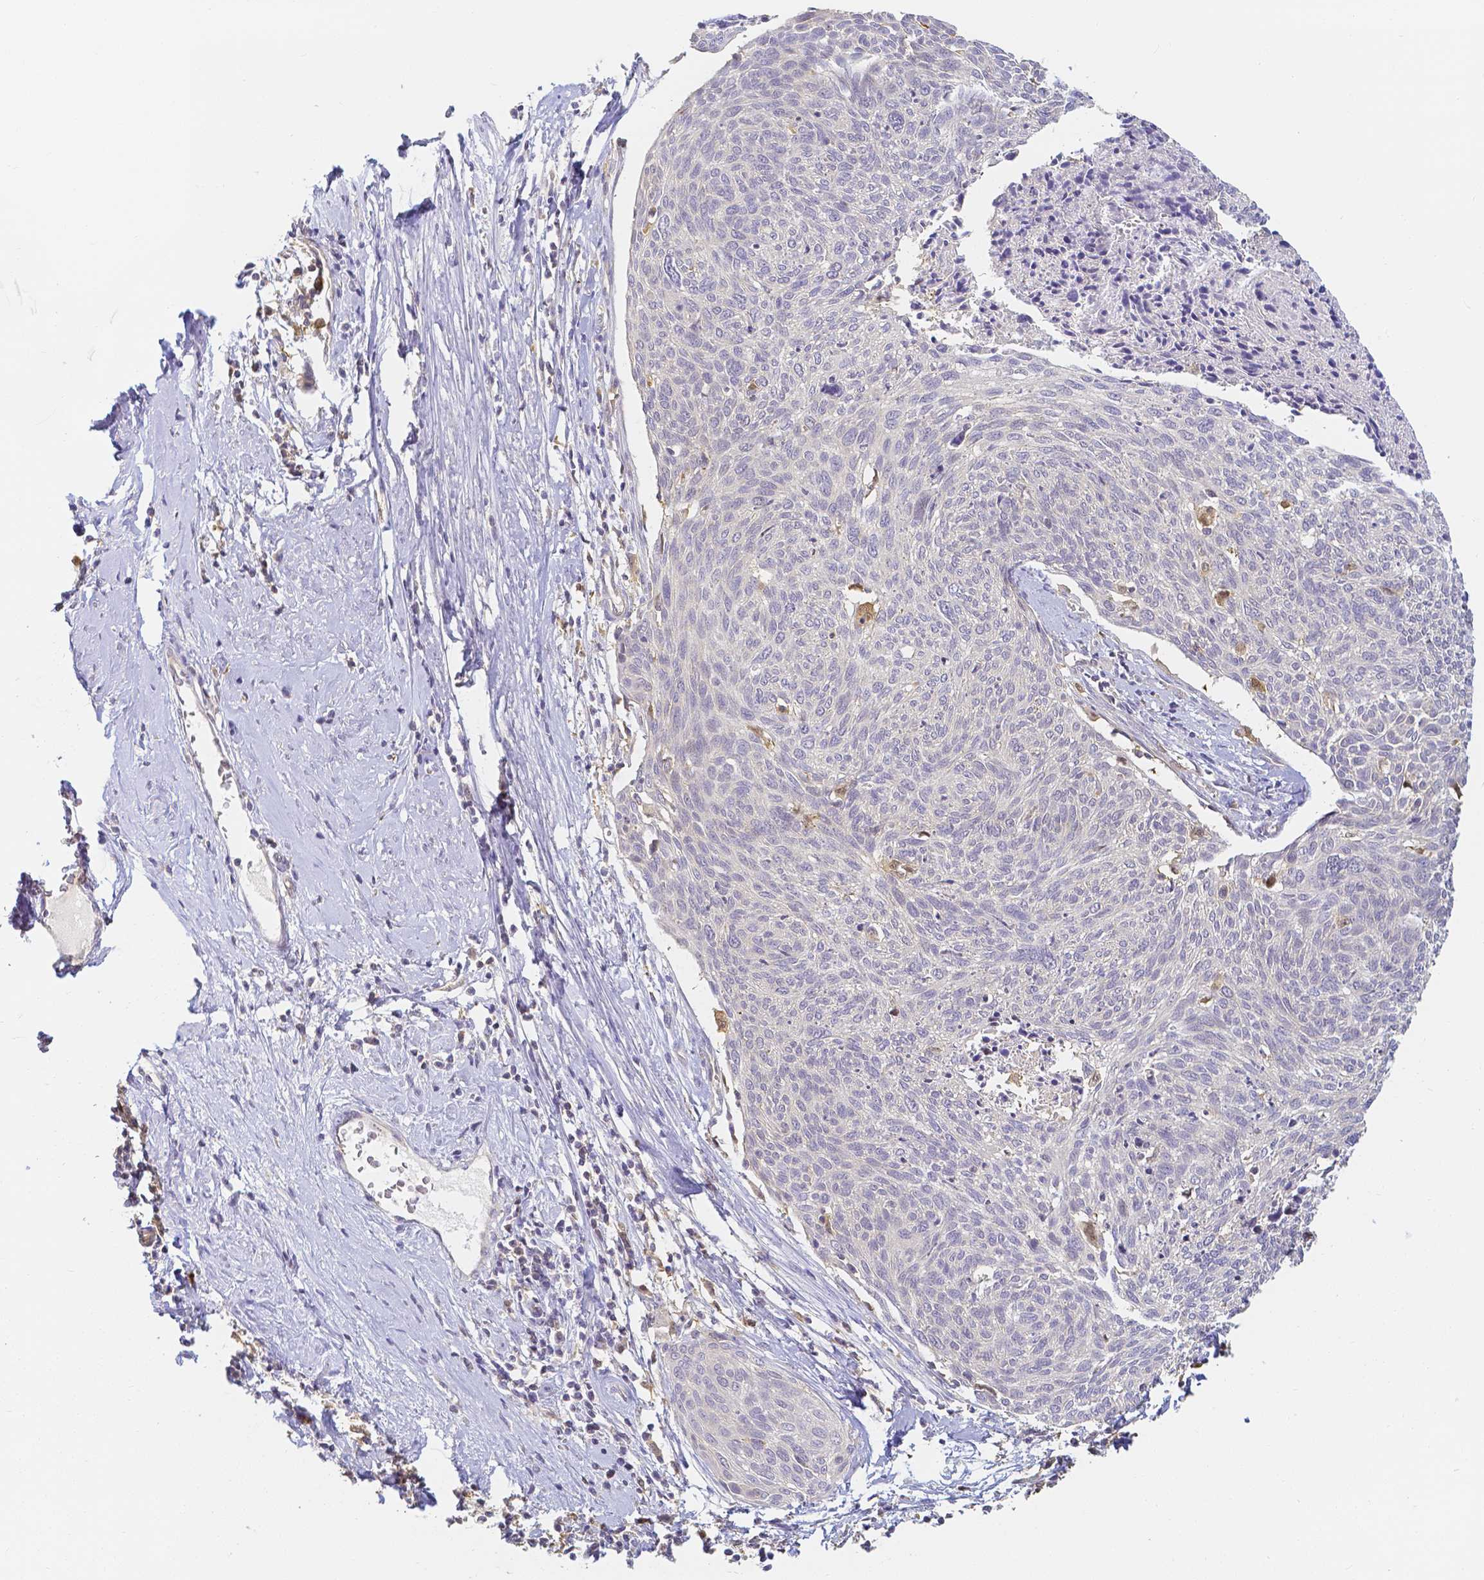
{"staining": {"intensity": "negative", "quantity": "none", "location": "none"}, "tissue": "cervical cancer", "cell_type": "Tumor cells", "image_type": "cancer", "snomed": [{"axis": "morphology", "description": "Squamous cell carcinoma, NOS"}, {"axis": "topography", "description": "Cervix"}], "caption": "Immunohistochemistry (IHC) photomicrograph of human cervical squamous cell carcinoma stained for a protein (brown), which exhibits no staining in tumor cells.", "gene": "KCNH1", "patient": {"sex": "female", "age": 49}}